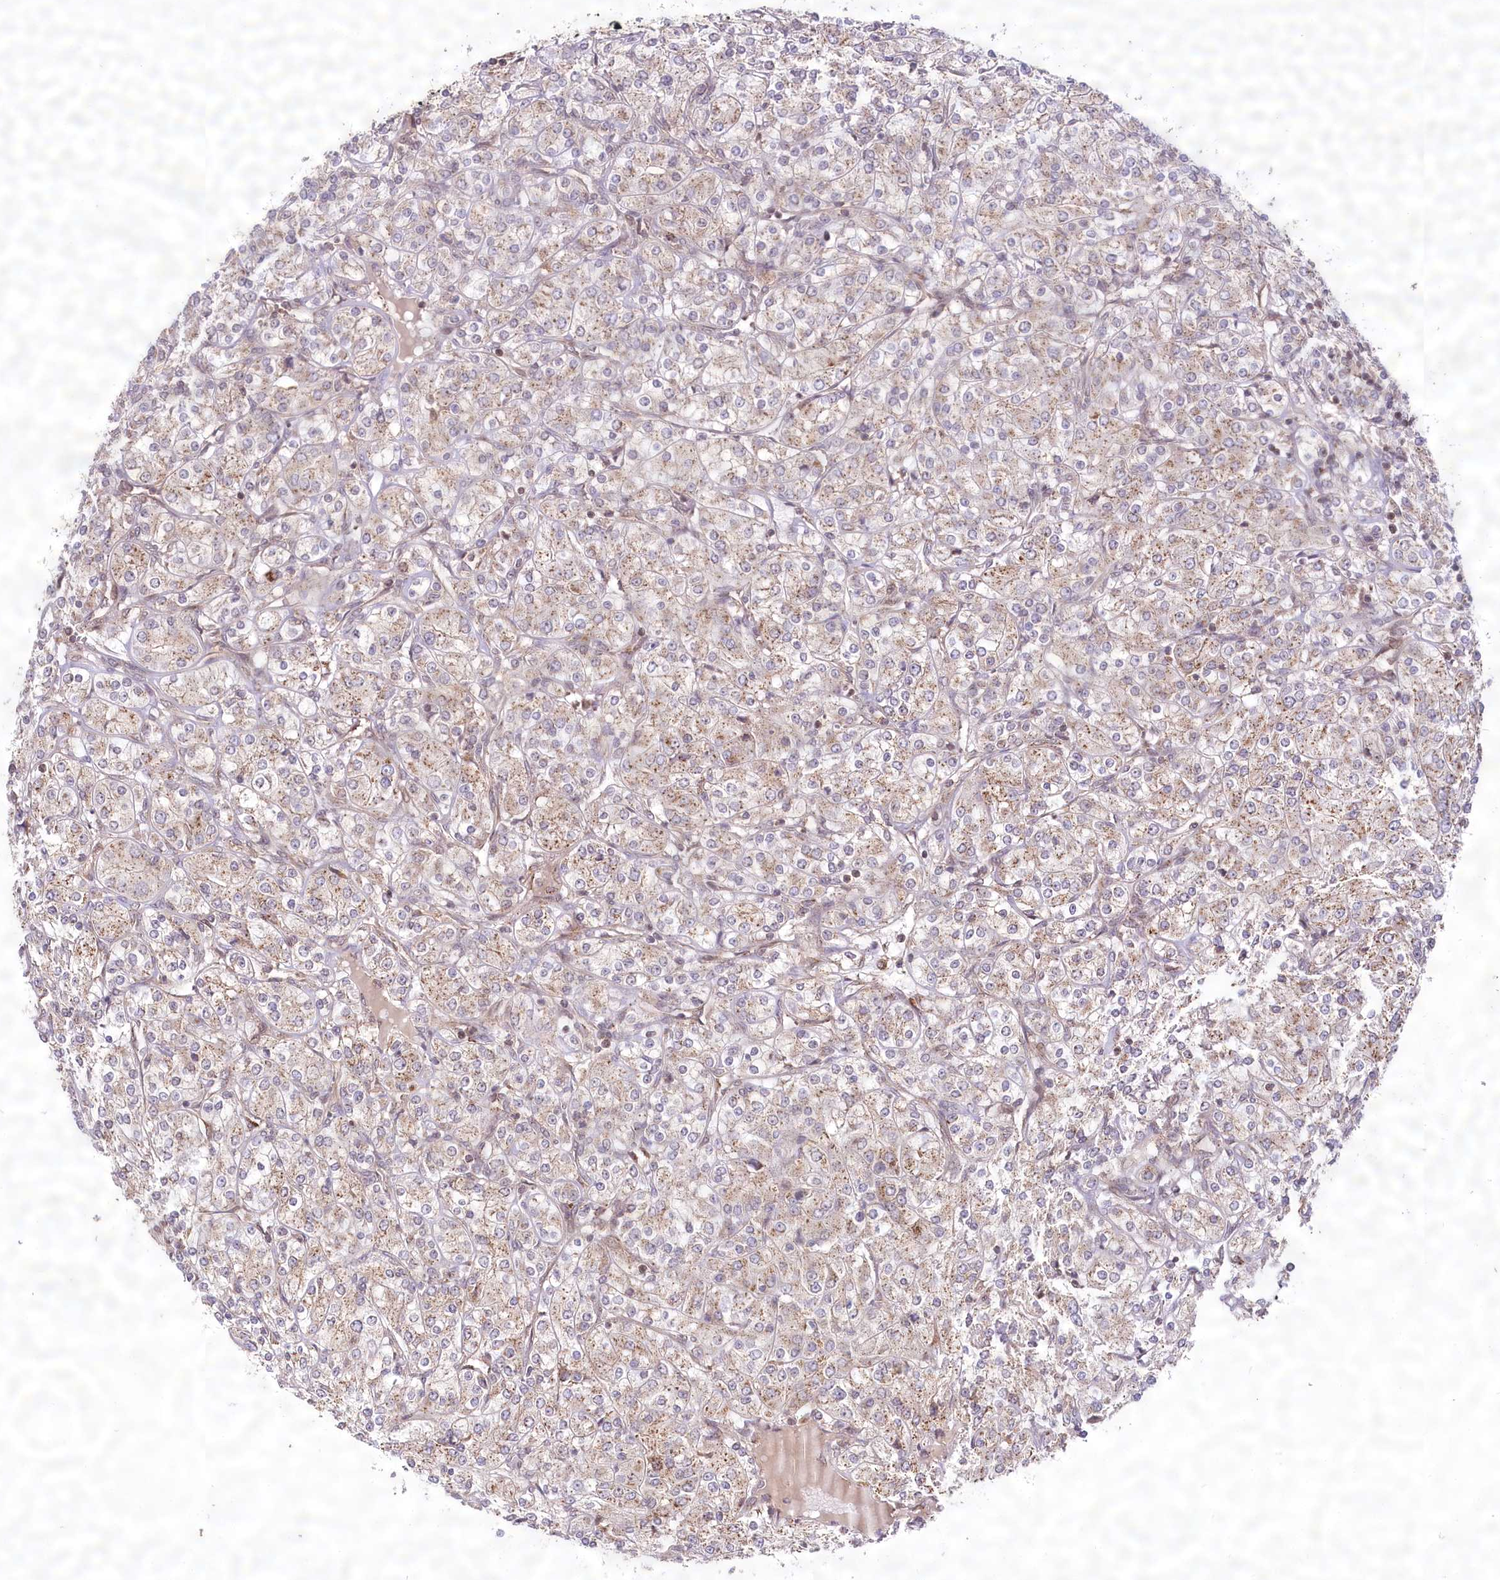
{"staining": {"intensity": "weak", "quantity": ">75%", "location": "cytoplasmic/membranous"}, "tissue": "renal cancer", "cell_type": "Tumor cells", "image_type": "cancer", "snomed": [{"axis": "morphology", "description": "Adenocarcinoma, NOS"}, {"axis": "topography", "description": "Kidney"}], "caption": "Tumor cells demonstrate low levels of weak cytoplasmic/membranous expression in about >75% of cells in renal cancer (adenocarcinoma).", "gene": "COPG1", "patient": {"sex": "male", "age": 77}}